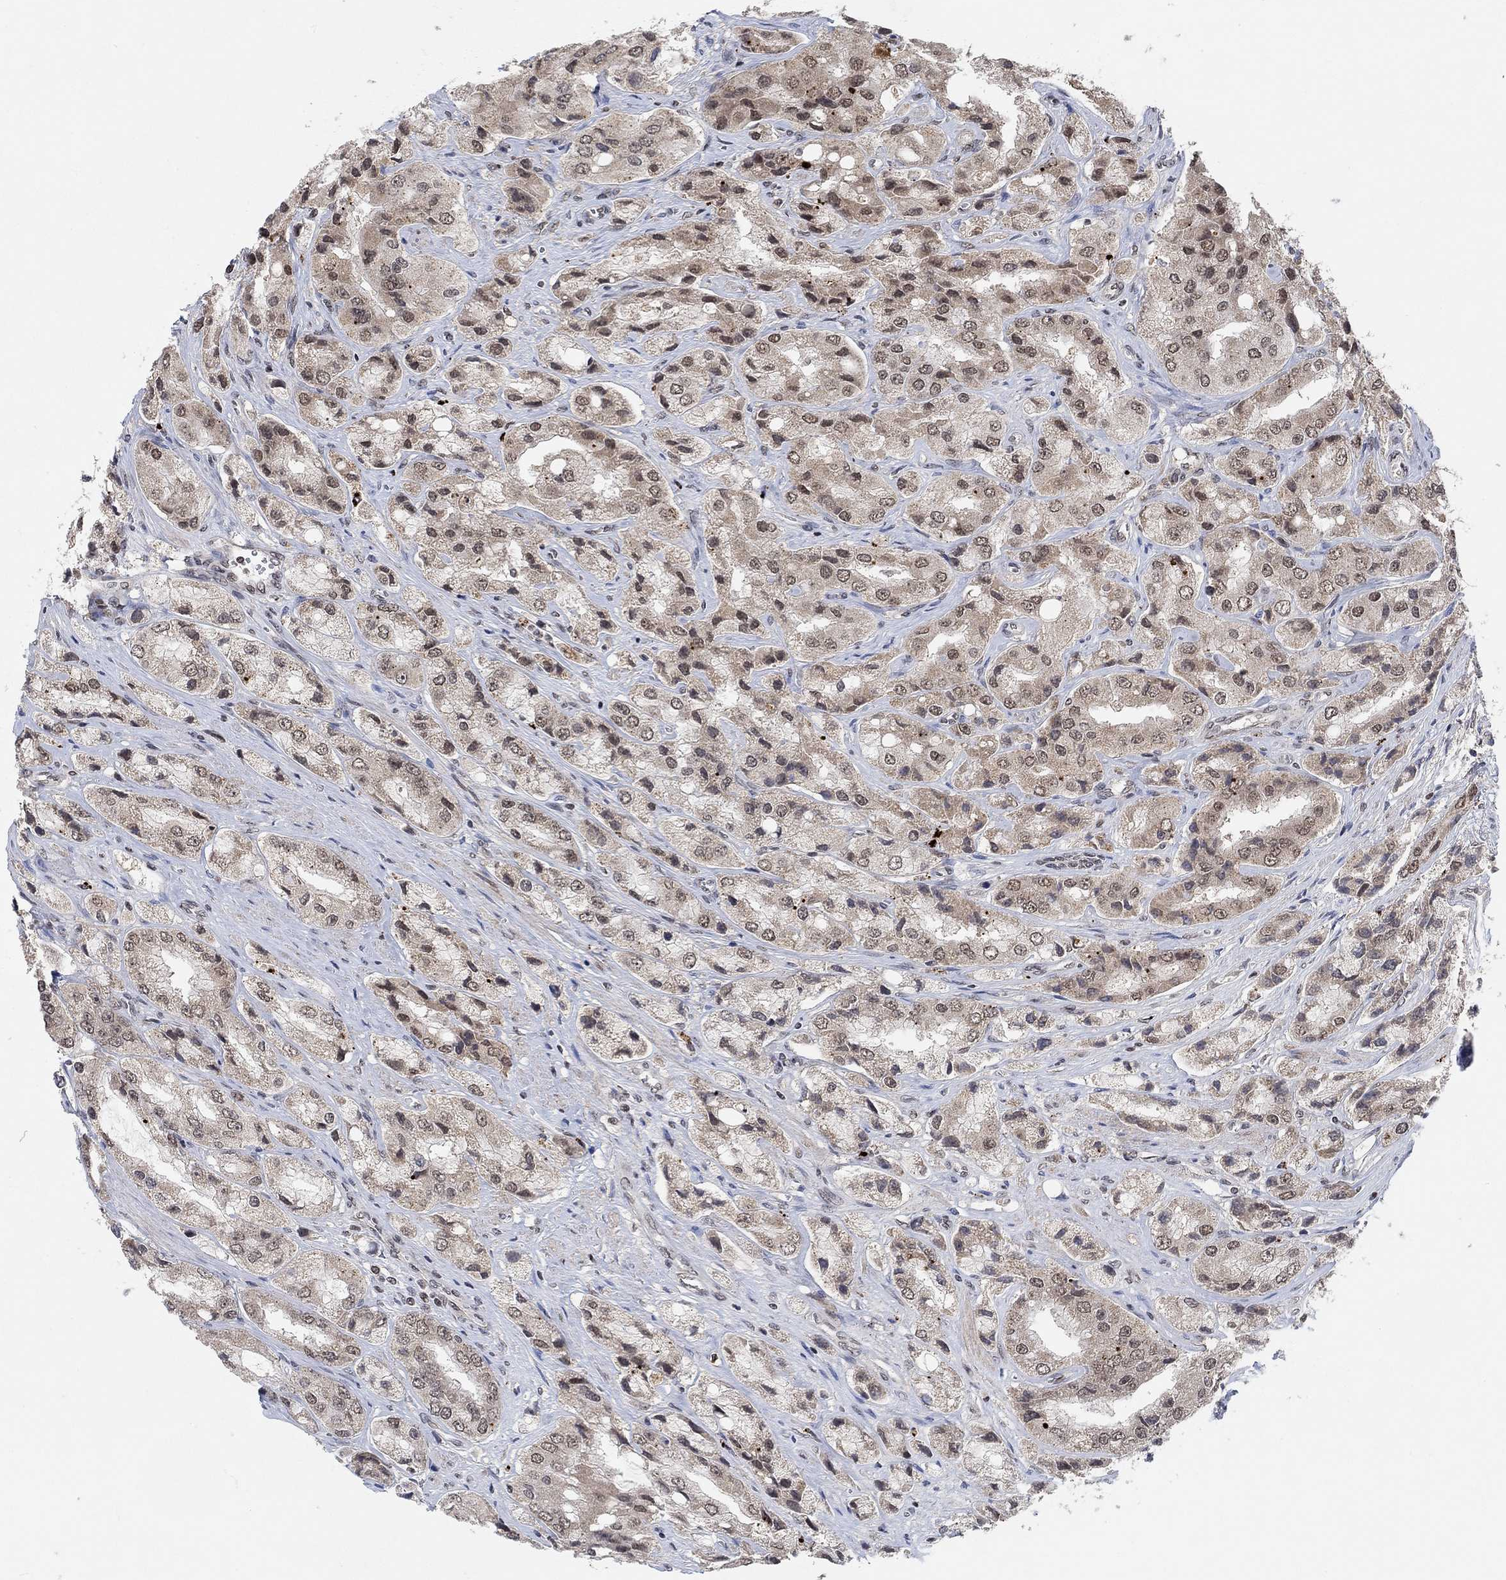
{"staining": {"intensity": "moderate", "quantity": "<25%", "location": "nuclear"}, "tissue": "prostate cancer", "cell_type": "Tumor cells", "image_type": "cancer", "snomed": [{"axis": "morphology", "description": "Adenocarcinoma, Low grade"}, {"axis": "topography", "description": "Prostate"}], "caption": "Protein expression analysis of human prostate cancer (low-grade adenocarcinoma) reveals moderate nuclear positivity in about <25% of tumor cells. Using DAB (3,3'-diaminobenzidine) (brown) and hematoxylin (blue) stains, captured at high magnification using brightfield microscopy.", "gene": "THAP8", "patient": {"sex": "male", "age": 69}}